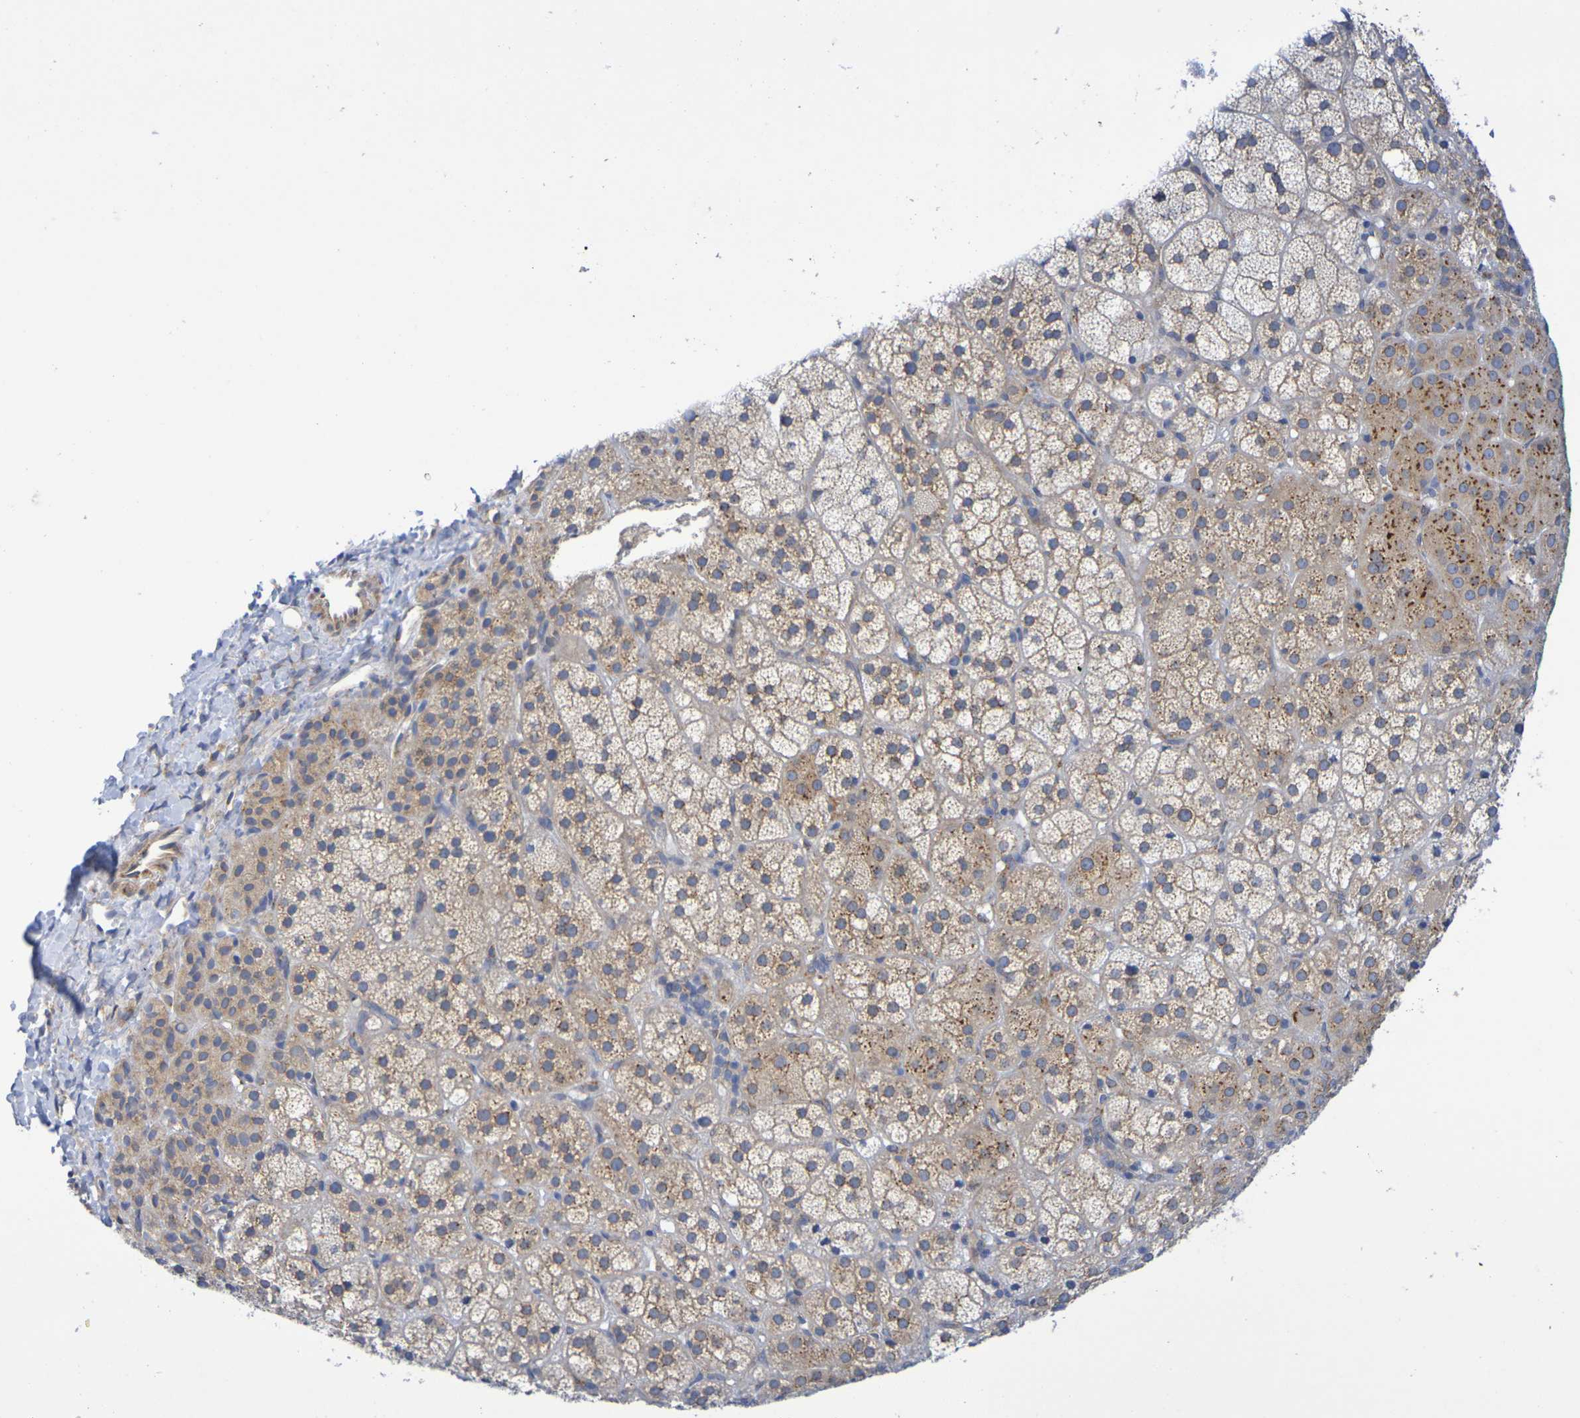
{"staining": {"intensity": "moderate", "quantity": "25%-75%", "location": "cytoplasmic/membranous"}, "tissue": "adrenal gland", "cell_type": "Glandular cells", "image_type": "normal", "snomed": [{"axis": "morphology", "description": "Normal tissue, NOS"}, {"axis": "topography", "description": "Adrenal gland"}], "caption": "Protein expression by IHC displays moderate cytoplasmic/membranous staining in about 25%-75% of glandular cells in normal adrenal gland.", "gene": "TMCC3", "patient": {"sex": "female", "age": 57}}